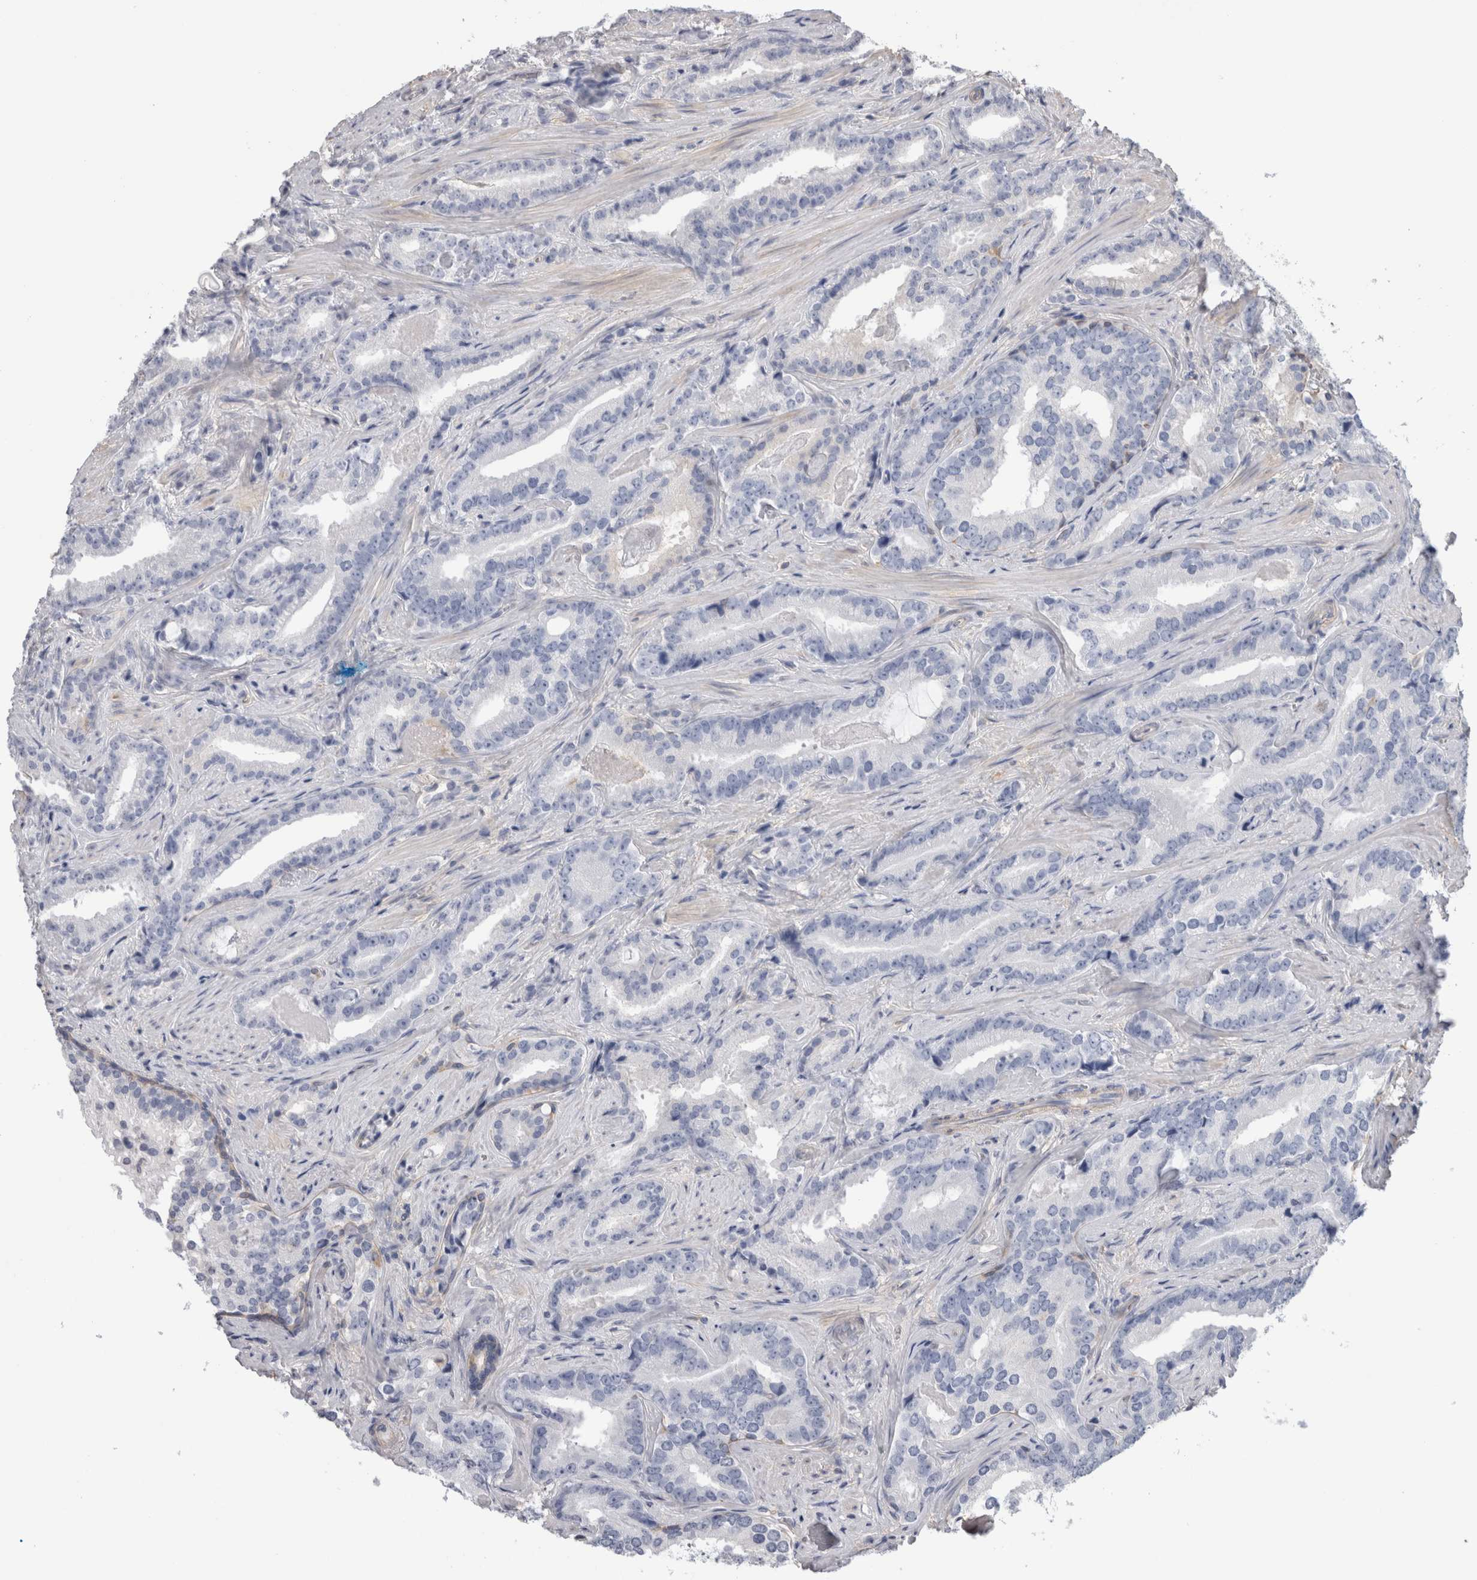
{"staining": {"intensity": "negative", "quantity": "none", "location": "none"}, "tissue": "prostate cancer", "cell_type": "Tumor cells", "image_type": "cancer", "snomed": [{"axis": "morphology", "description": "Adenocarcinoma, Low grade"}, {"axis": "topography", "description": "Prostate"}], "caption": "Immunohistochemical staining of prostate cancer (adenocarcinoma (low-grade)) reveals no significant expression in tumor cells.", "gene": "SCRN1", "patient": {"sex": "male", "age": 67}}